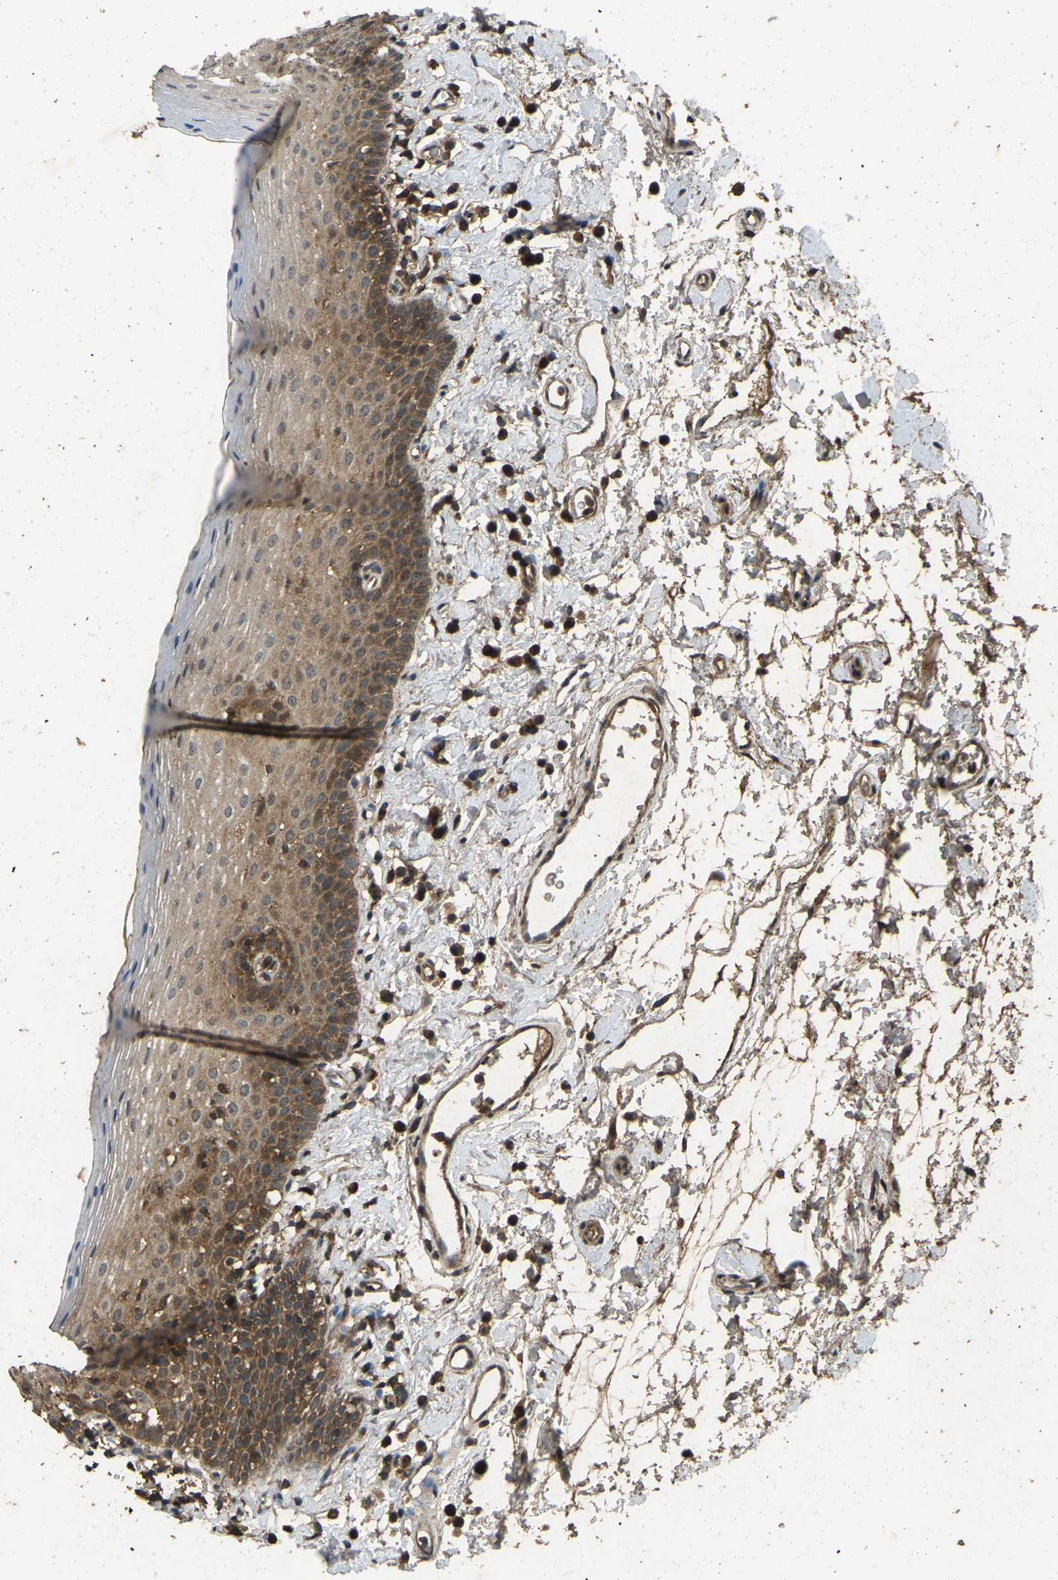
{"staining": {"intensity": "moderate", "quantity": ">75%", "location": "cytoplasmic/membranous"}, "tissue": "oral mucosa", "cell_type": "Squamous epithelial cells", "image_type": "normal", "snomed": [{"axis": "morphology", "description": "Normal tissue, NOS"}, {"axis": "topography", "description": "Oral tissue"}], "caption": "The micrograph displays staining of unremarkable oral mucosa, revealing moderate cytoplasmic/membranous protein staining (brown color) within squamous epithelial cells.", "gene": "ATP8B1", "patient": {"sex": "male", "age": 66}}